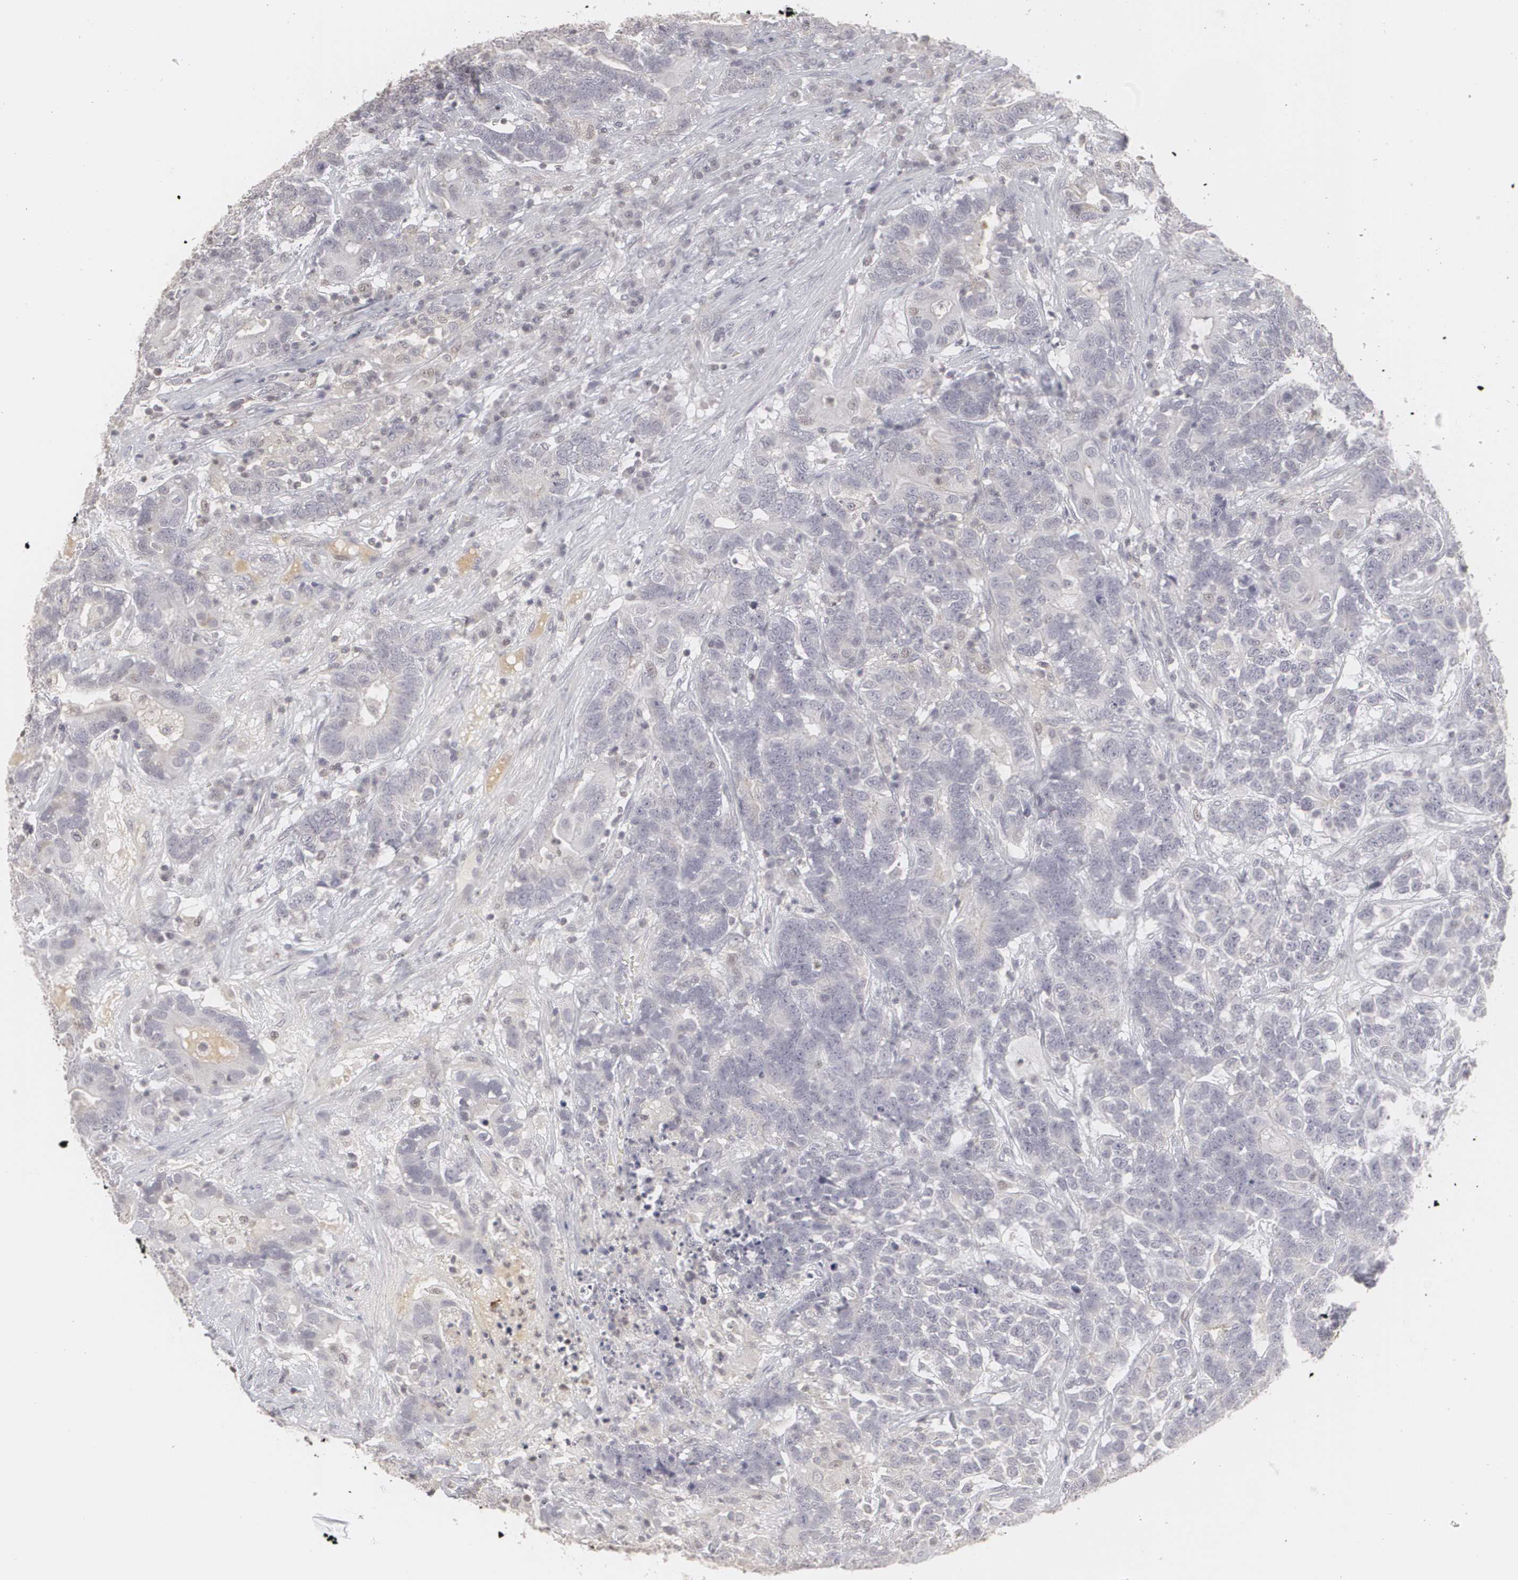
{"staining": {"intensity": "negative", "quantity": "none", "location": "none"}, "tissue": "testis cancer", "cell_type": "Tumor cells", "image_type": "cancer", "snomed": [{"axis": "morphology", "description": "Carcinoma, Embryonal, NOS"}, {"axis": "topography", "description": "Testis"}], "caption": "The image displays no significant positivity in tumor cells of embryonal carcinoma (testis).", "gene": "CLDN2", "patient": {"sex": "male", "age": 26}}